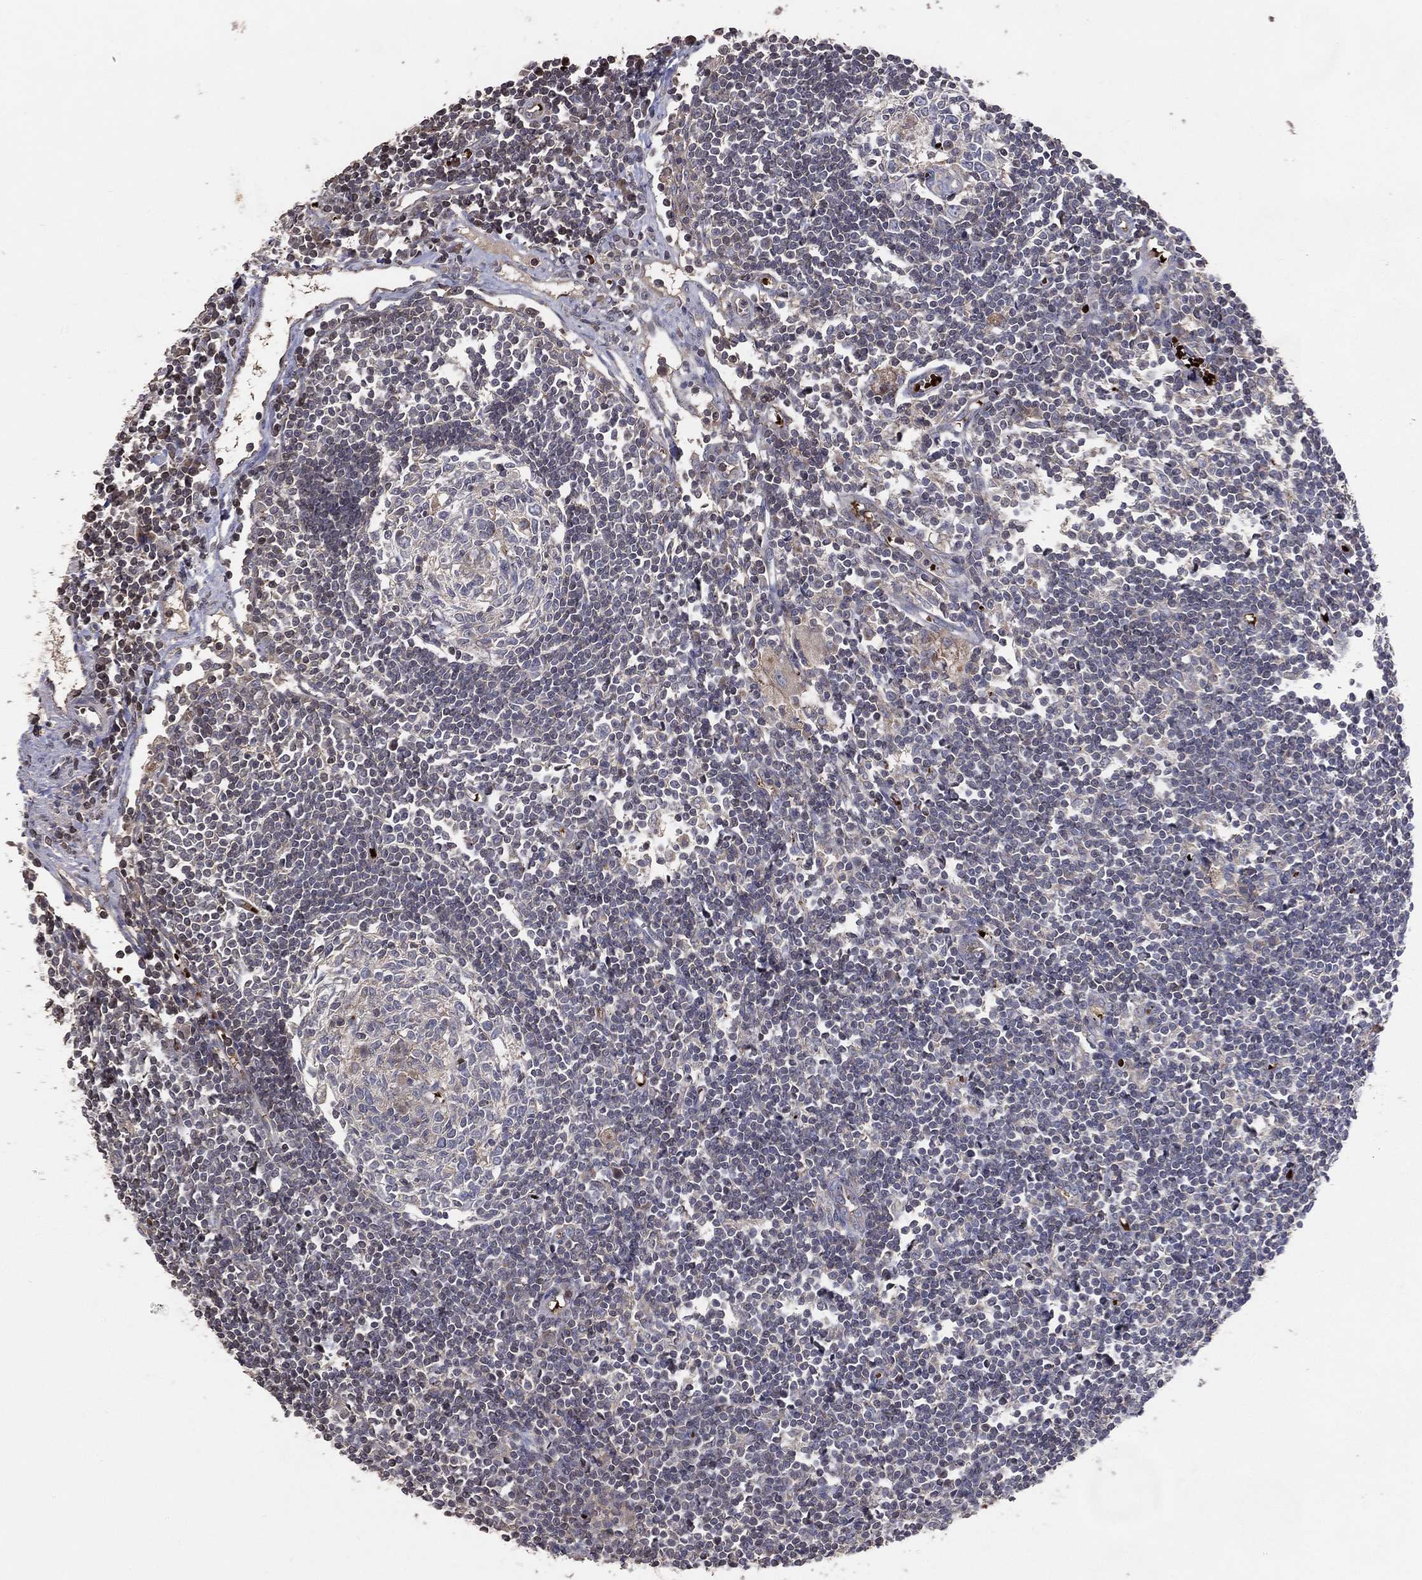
{"staining": {"intensity": "negative", "quantity": "none", "location": "none"}, "tissue": "lymph node", "cell_type": "Germinal center cells", "image_type": "normal", "snomed": [{"axis": "morphology", "description": "Normal tissue, NOS"}, {"axis": "morphology", "description": "Adenocarcinoma, NOS"}, {"axis": "topography", "description": "Lymph node"}, {"axis": "topography", "description": "Pancreas"}], "caption": "High power microscopy photomicrograph of an IHC histopathology image of benign lymph node, revealing no significant staining in germinal center cells. Nuclei are stained in blue.", "gene": "DNAH7", "patient": {"sex": "female", "age": 58}}